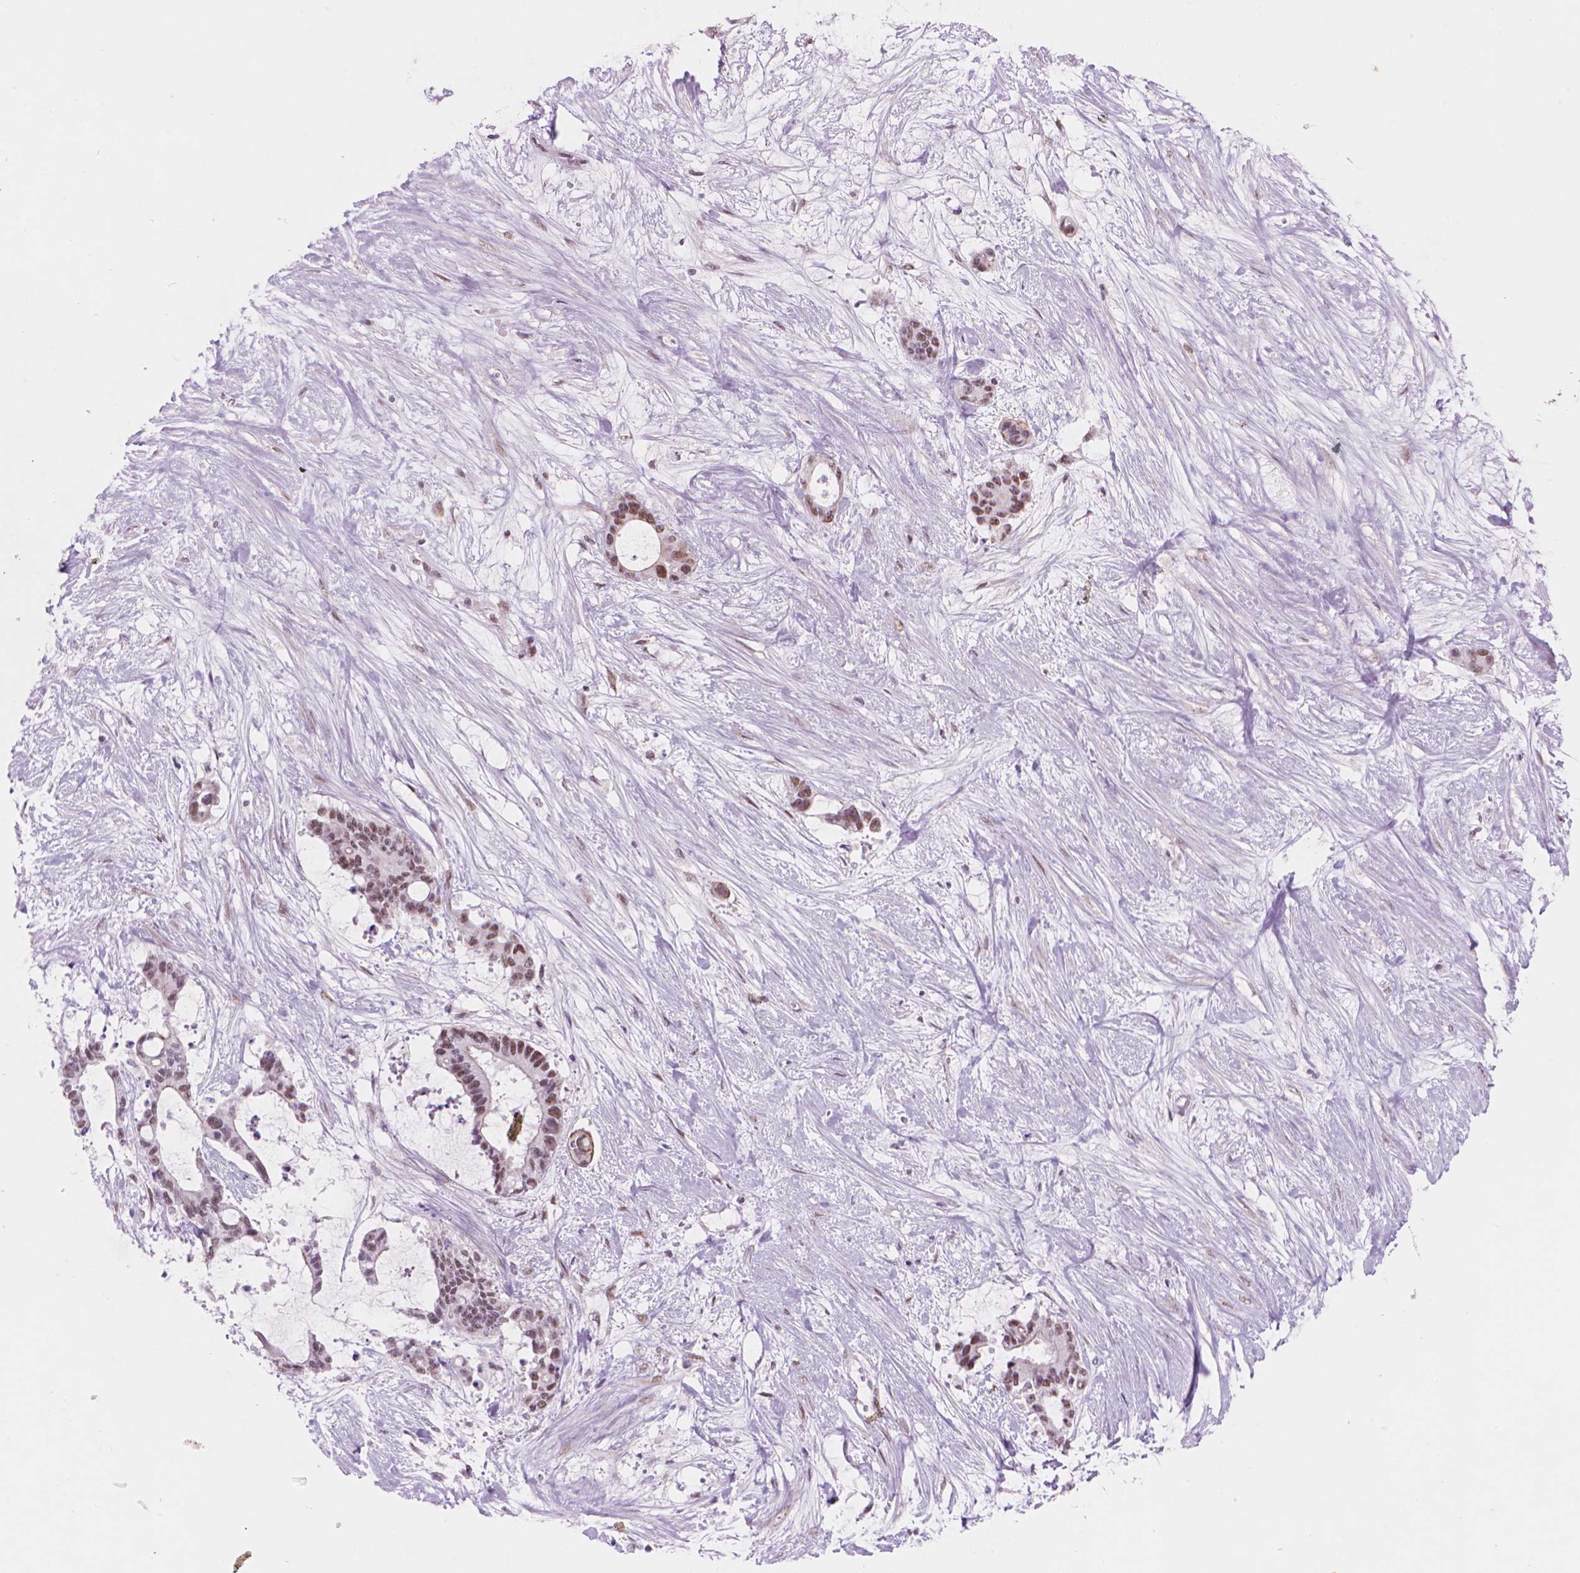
{"staining": {"intensity": "moderate", "quantity": ">75%", "location": "nuclear"}, "tissue": "liver cancer", "cell_type": "Tumor cells", "image_type": "cancer", "snomed": [{"axis": "morphology", "description": "Normal tissue, NOS"}, {"axis": "morphology", "description": "Cholangiocarcinoma"}, {"axis": "topography", "description": "Liver"}, {"axis": "topography", "description": "Peripheral nerve tissue"}], "caption": "DAB (3,3'-diaminobenzidine) immunohistochemical staining of cholangiocarcinoma (liver) reveals moderate nuclear protein expression in about >75% of tumor cells.", "gene": "POLR3D", "patient": {"sex": "female", "age": 73}}